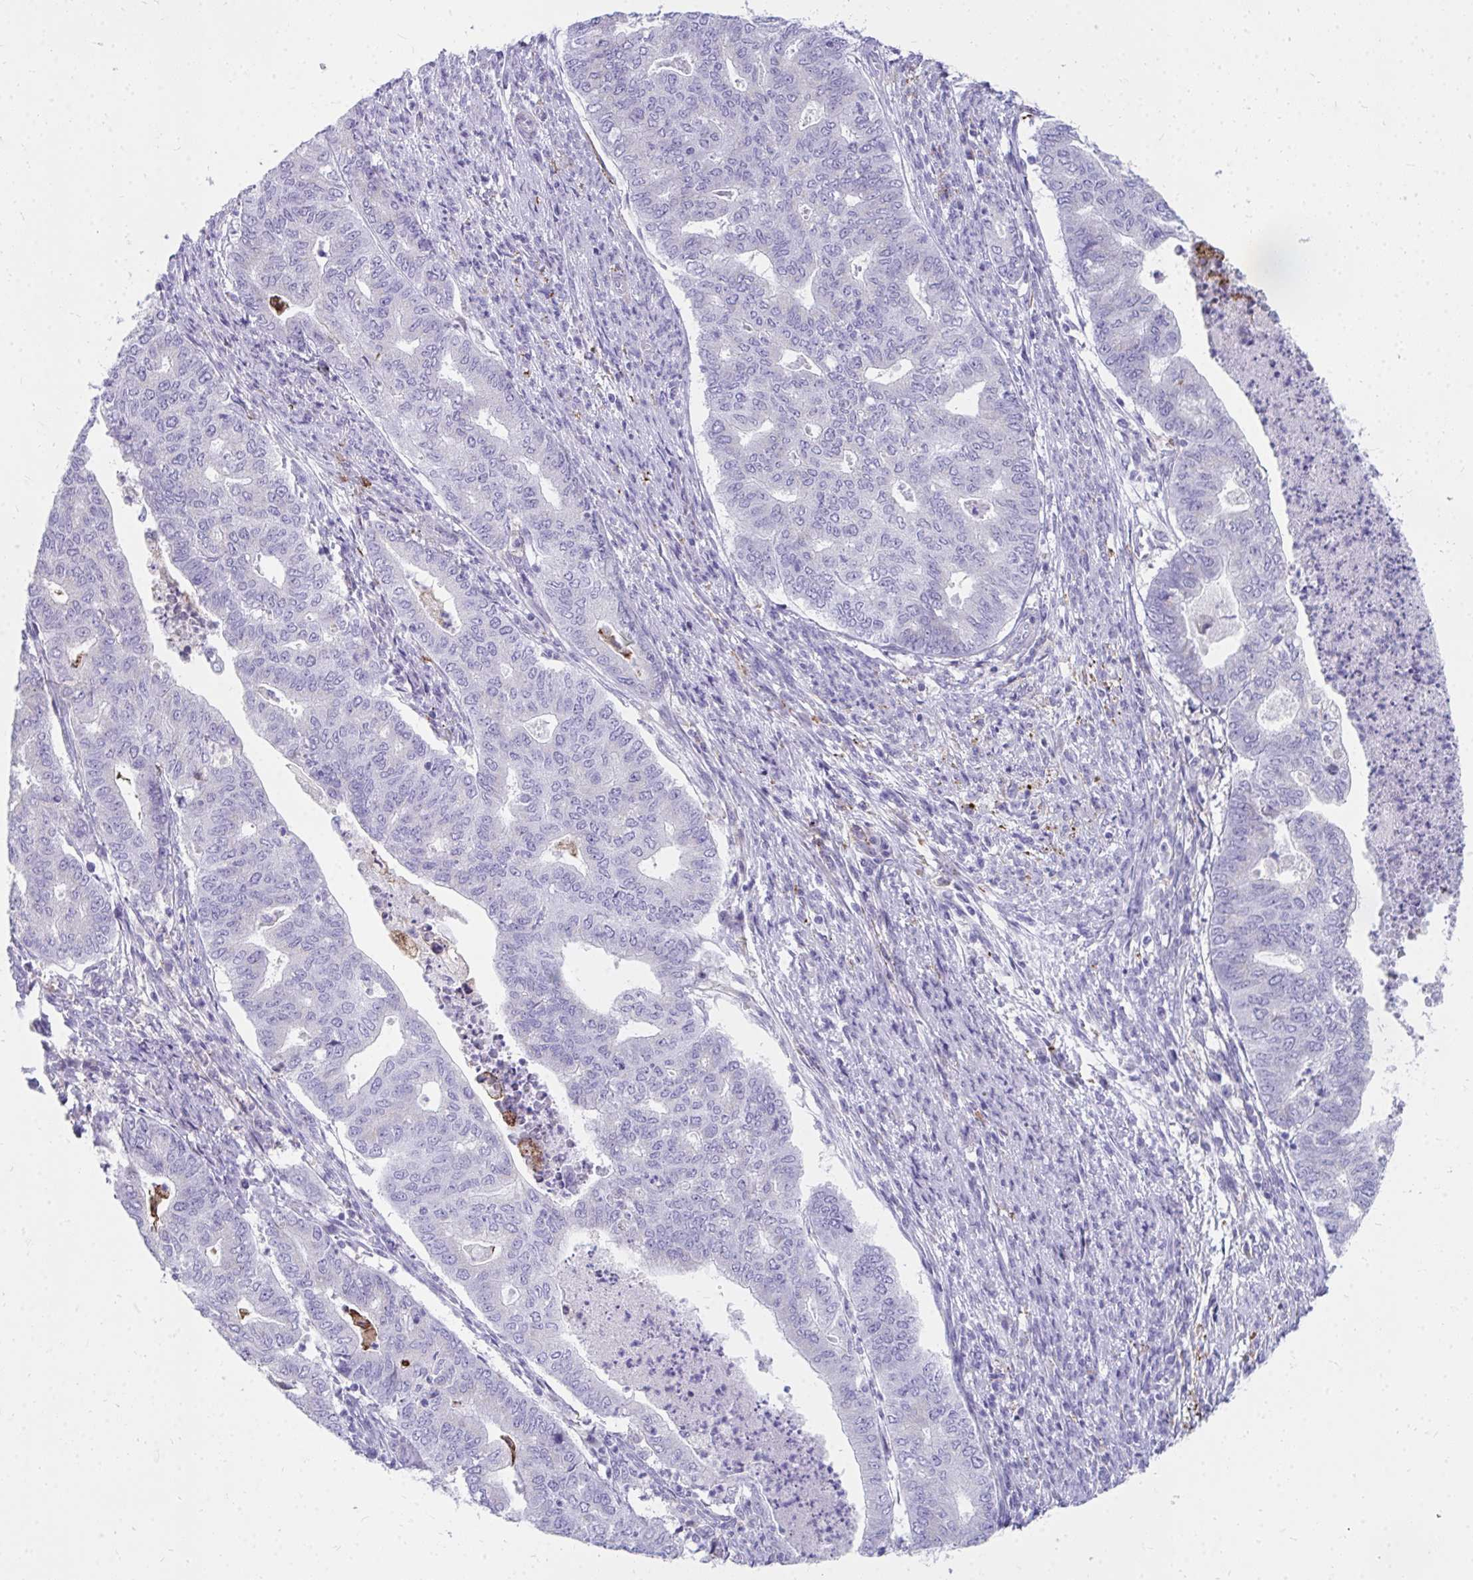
{"staining": {"intensity": "negative", "quantity": "none", "location": "none"}, "tissue": "endometrial cancer", "cell_type": "Tumor cells", "image_type": "cancer", "snomed": [{"axis": "morphology", "description": "Adenocarcinoma, NOS"}, {"axis": "topography", "description": "Endometrium"}], "caption": "DAB (3,3'-diaminobenzidine) immunohistochemical staining of adenocarcinoma (endometrial) demonstrates no significant expression in tumor cells.", "gene": "CD163", "patient": {"sex": "female", "age": 79}}